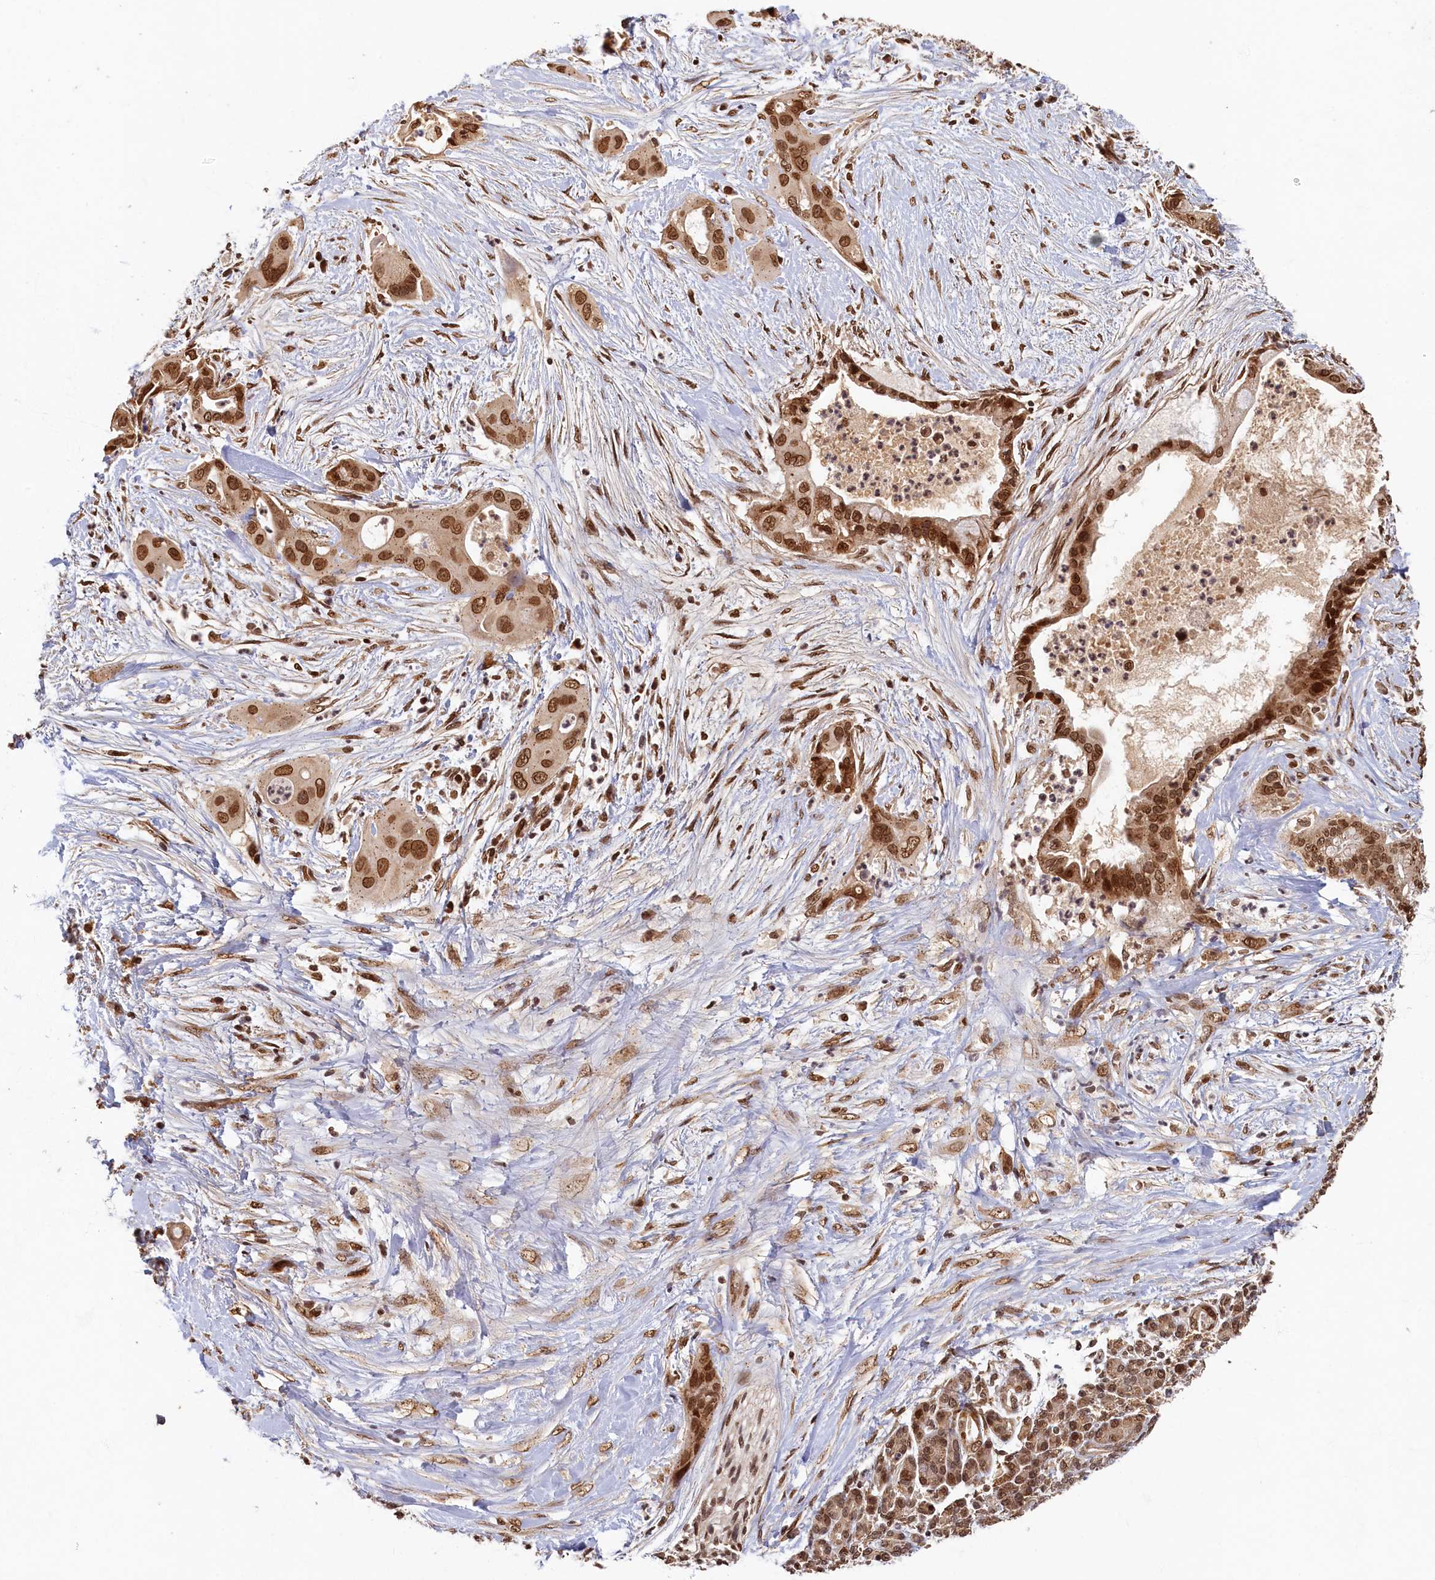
{"staining": {"intensity": "strong", "quantity": ">75%", "location": "nuclear"}, "tissue": "pancreatic cancer", "cell_type": "Tumor cells", "image_type": "cancer", "snomed": [{"axis": "morphology", "description": "Adenocarcinoma, NOS"}, {"axis": "topography", "description": "Pancreas"}], "caption": "IHC image of human pancreatic adenocarcinoma stained for a protein (brown), which exhibits high levels of strong nuclear staining in about >75% of tumor cells.", "gene": "CKAP2L", "patient": {"sex": "male", "age": 59}}